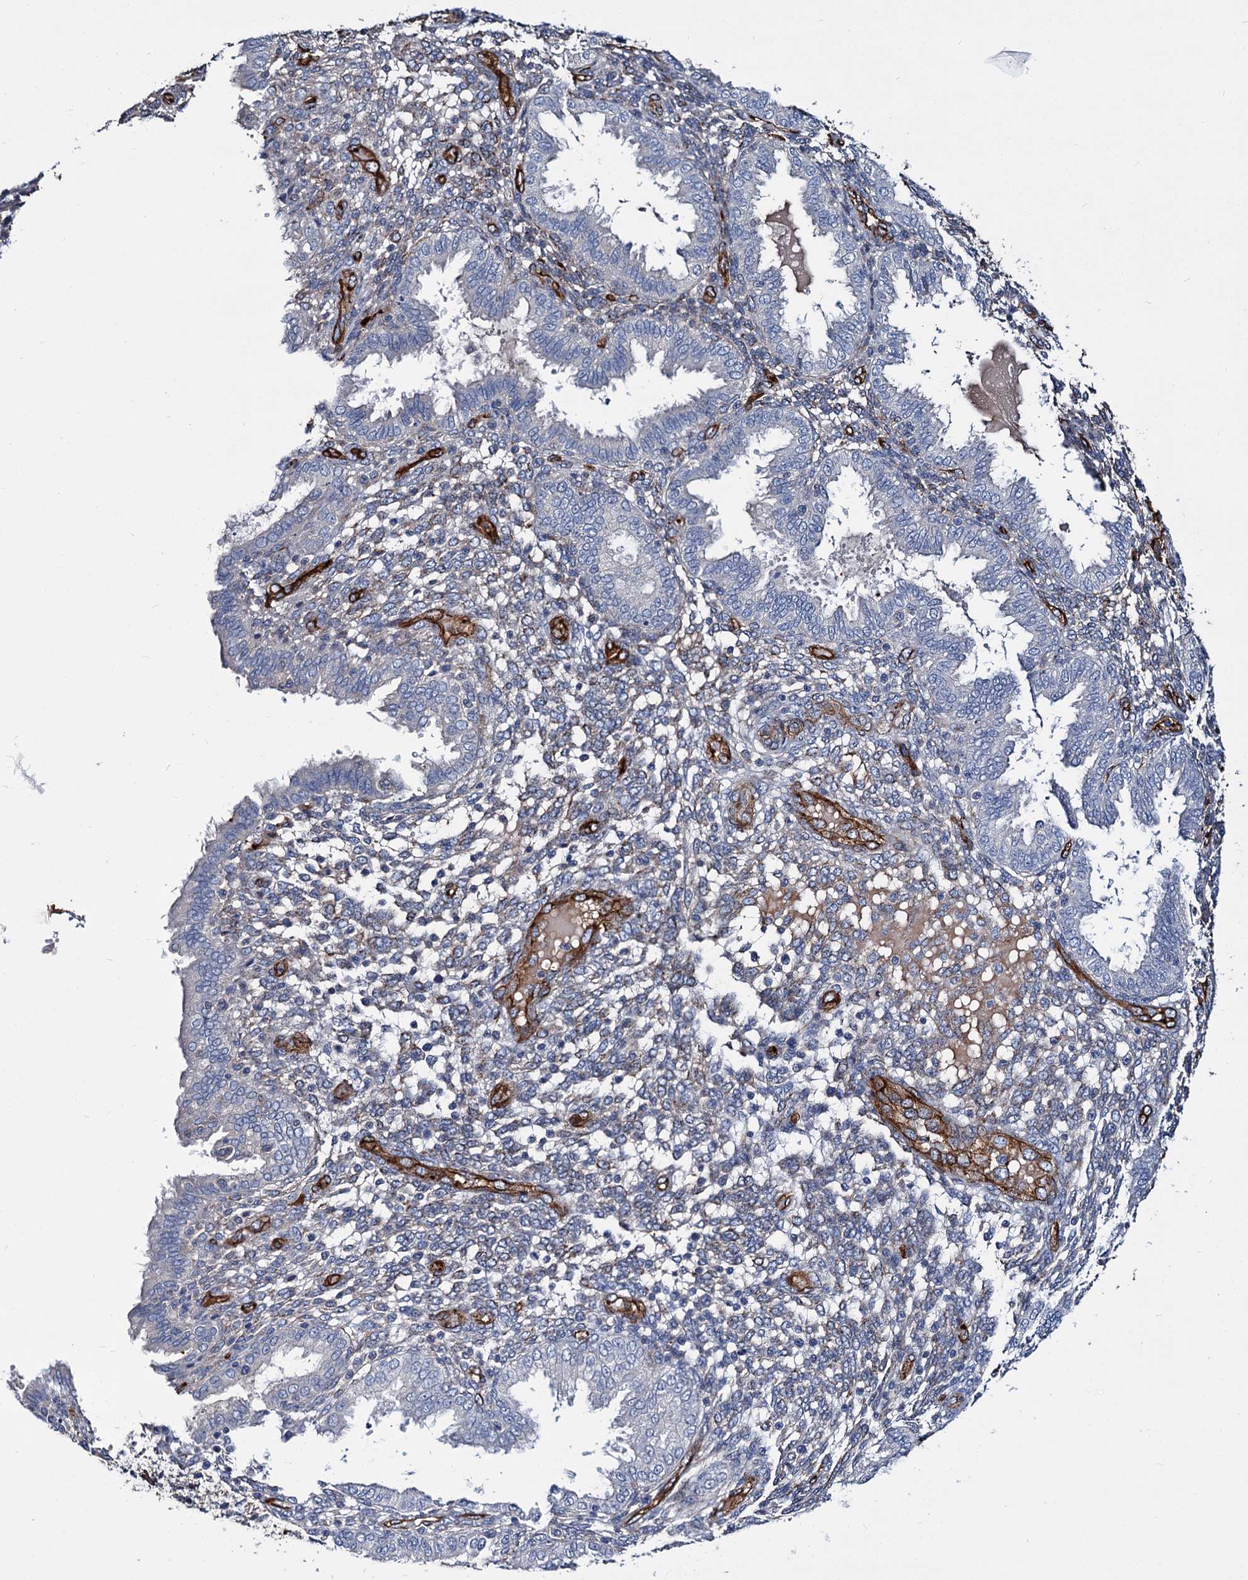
{"staining": {"intensity": "negative", "quantity": "none", "location": "none"}, "tissue": "endometrium", "cell_type": "Cells in endometrial stroma", "image_type": "normal", "snomed": [{"axis": "morphology", "description": "Normal tissue, NOS"}, {"axis": "topography", "description": "Endometrium"}], "caption": "This is an IHC image of benign human endometrium. There is no expression in cells in endometrial stroma.", "gene": "CACNA1C", "patient": {"sex": "female", "age": 33}}